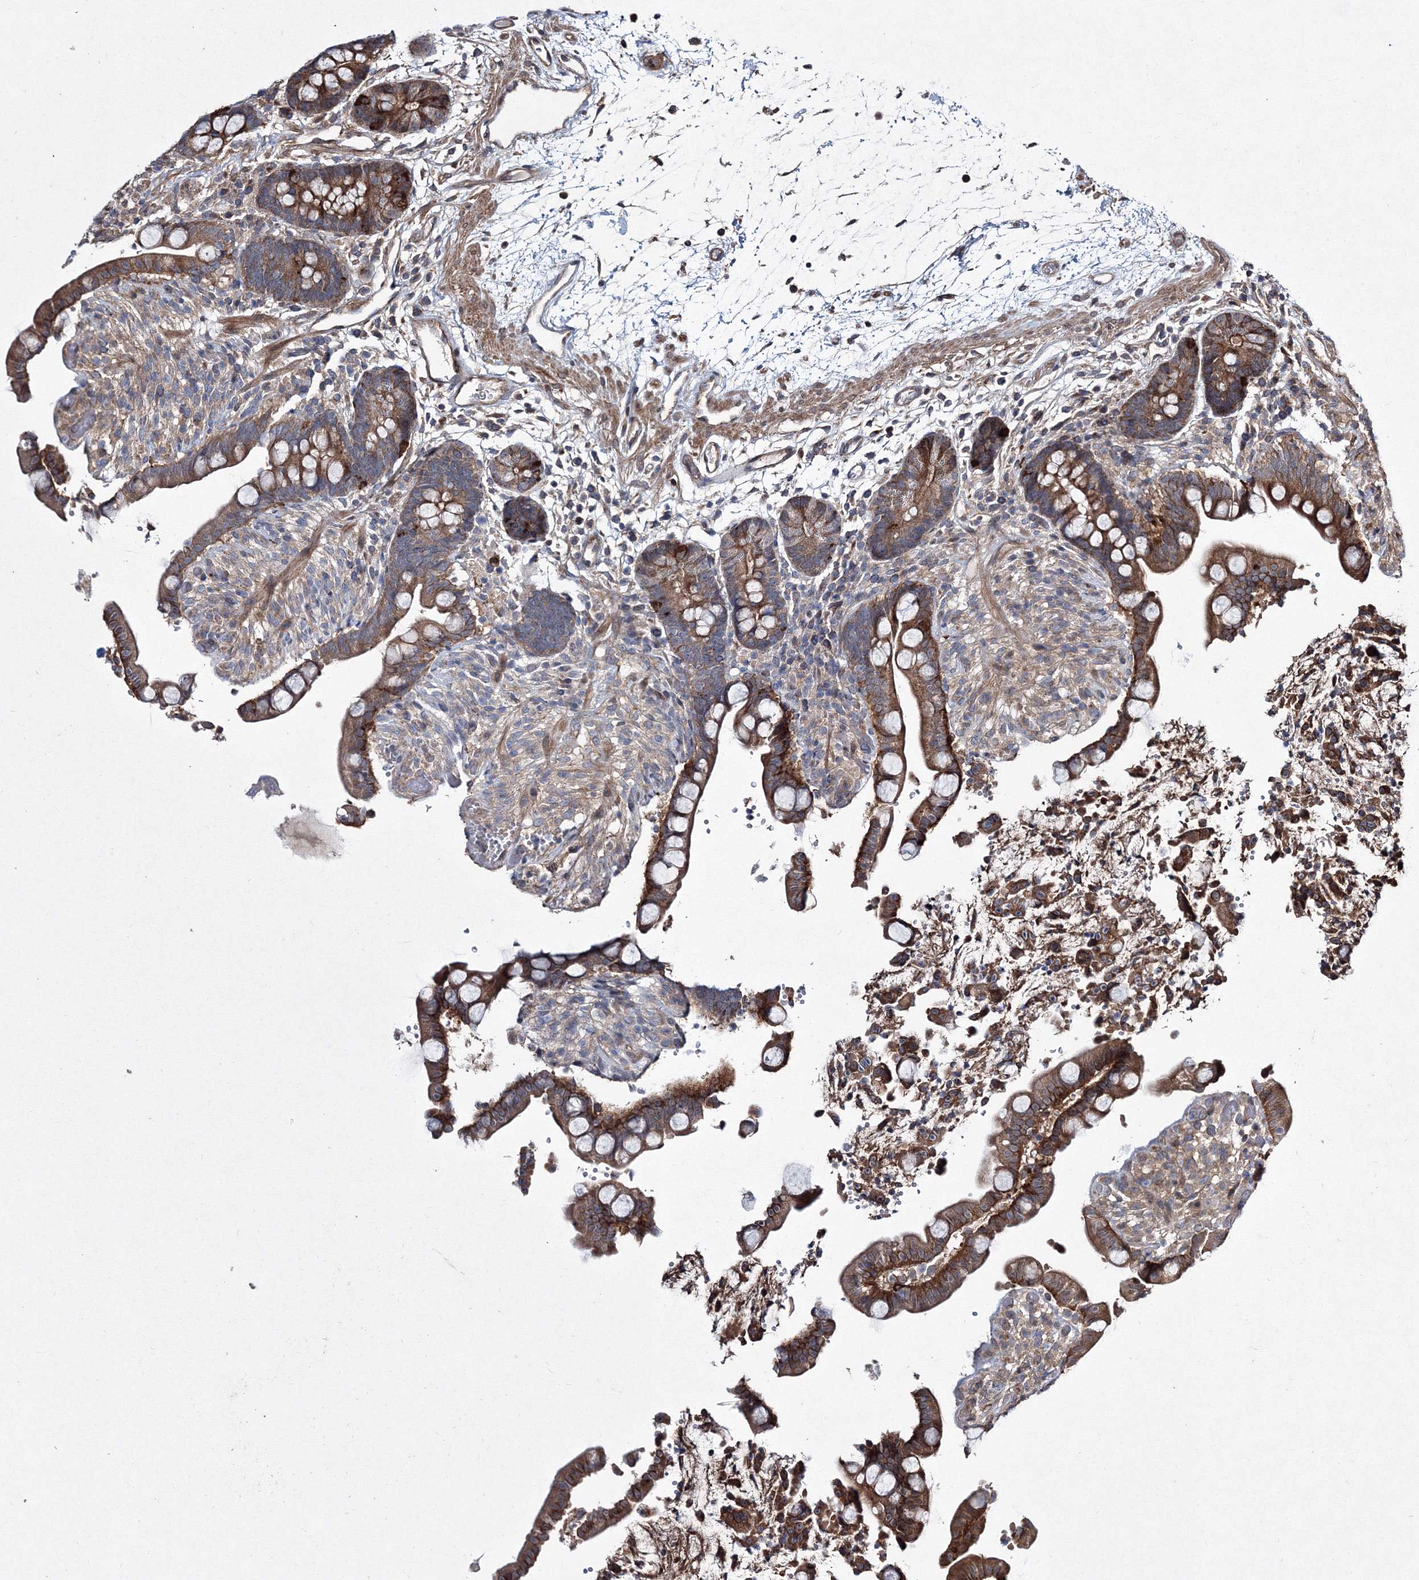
{"staining": {"intensity": "moderate", "quantity": ">75%", "location": "cytoplasmic/membranous"}, "tissue": "colon", "cell_type": "Endothelial cells", "image_type": "normal", "snomed": [{"axis": "morphology", "description": "Normal tissue, NOS"}, {"axis": "topography", "description": "Colon"}], "caption": "Immunohistochemical staining of unremarkable colon reveals moderate cytoplasmic/membranous protein staining in approximately >75% of endothelial cells.", "gene": "RANBP3L", "patient": {"sex": "male", "age": 73}}